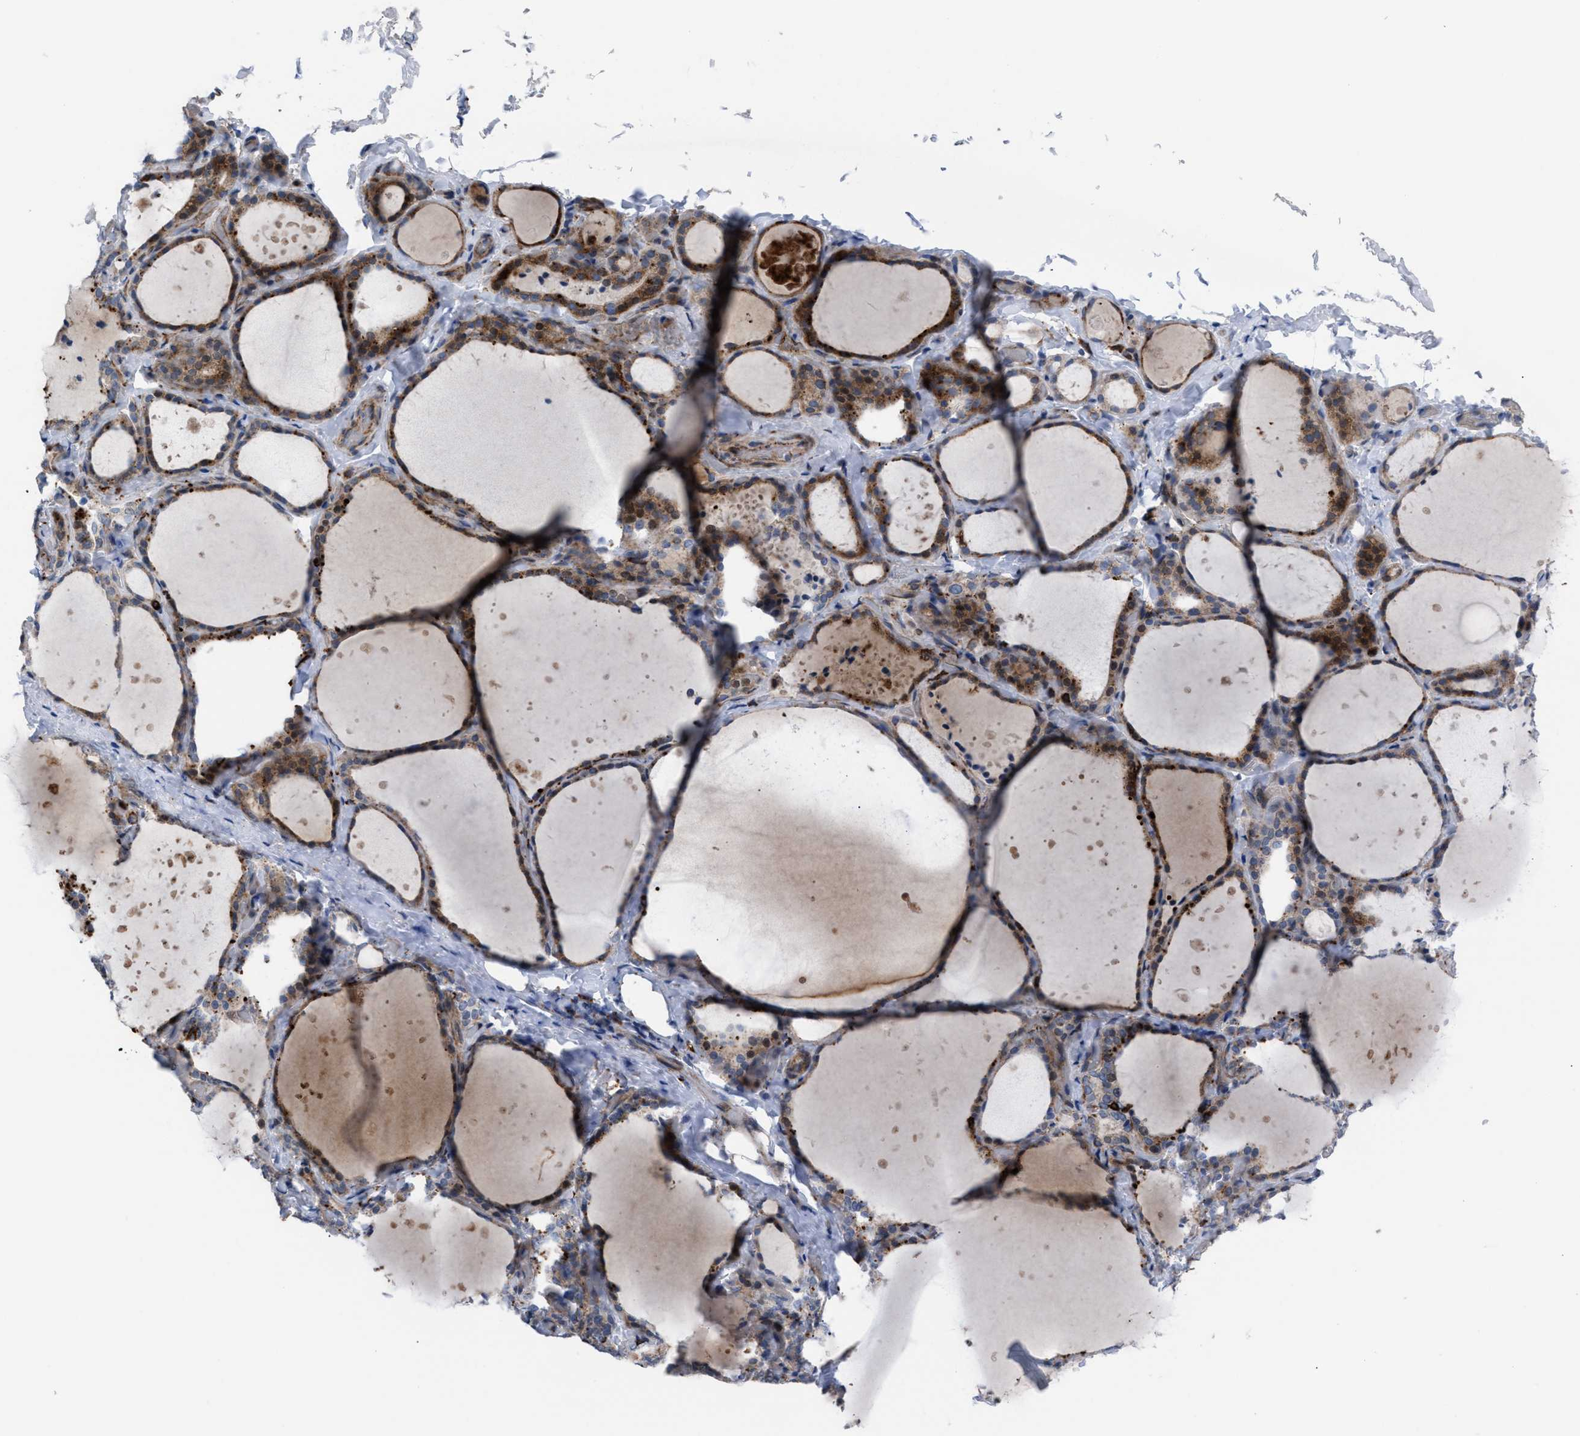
{"staining": {"intensity": "moderate", "quantity": "25%-75%", "location": "cytoplasmic/membranous"}, "tissue": "thyroid gland", "cell_type": "Glandular cells", "image_type": "normal", "snomed": [{"axis": "morphology", "description": "Normal tissue, NOS"}, {"axis": "topography", "description": "Thyroid gland"}], "caption": "Unremarkable thyroid gland exhibits moderate cytoplasmic/membranous staining in about 25%-75% of glandular cells, visualized by immunohistochemistry.", "gene": "SLC47A1", "patient": {"sex": "female", "age": 44}}